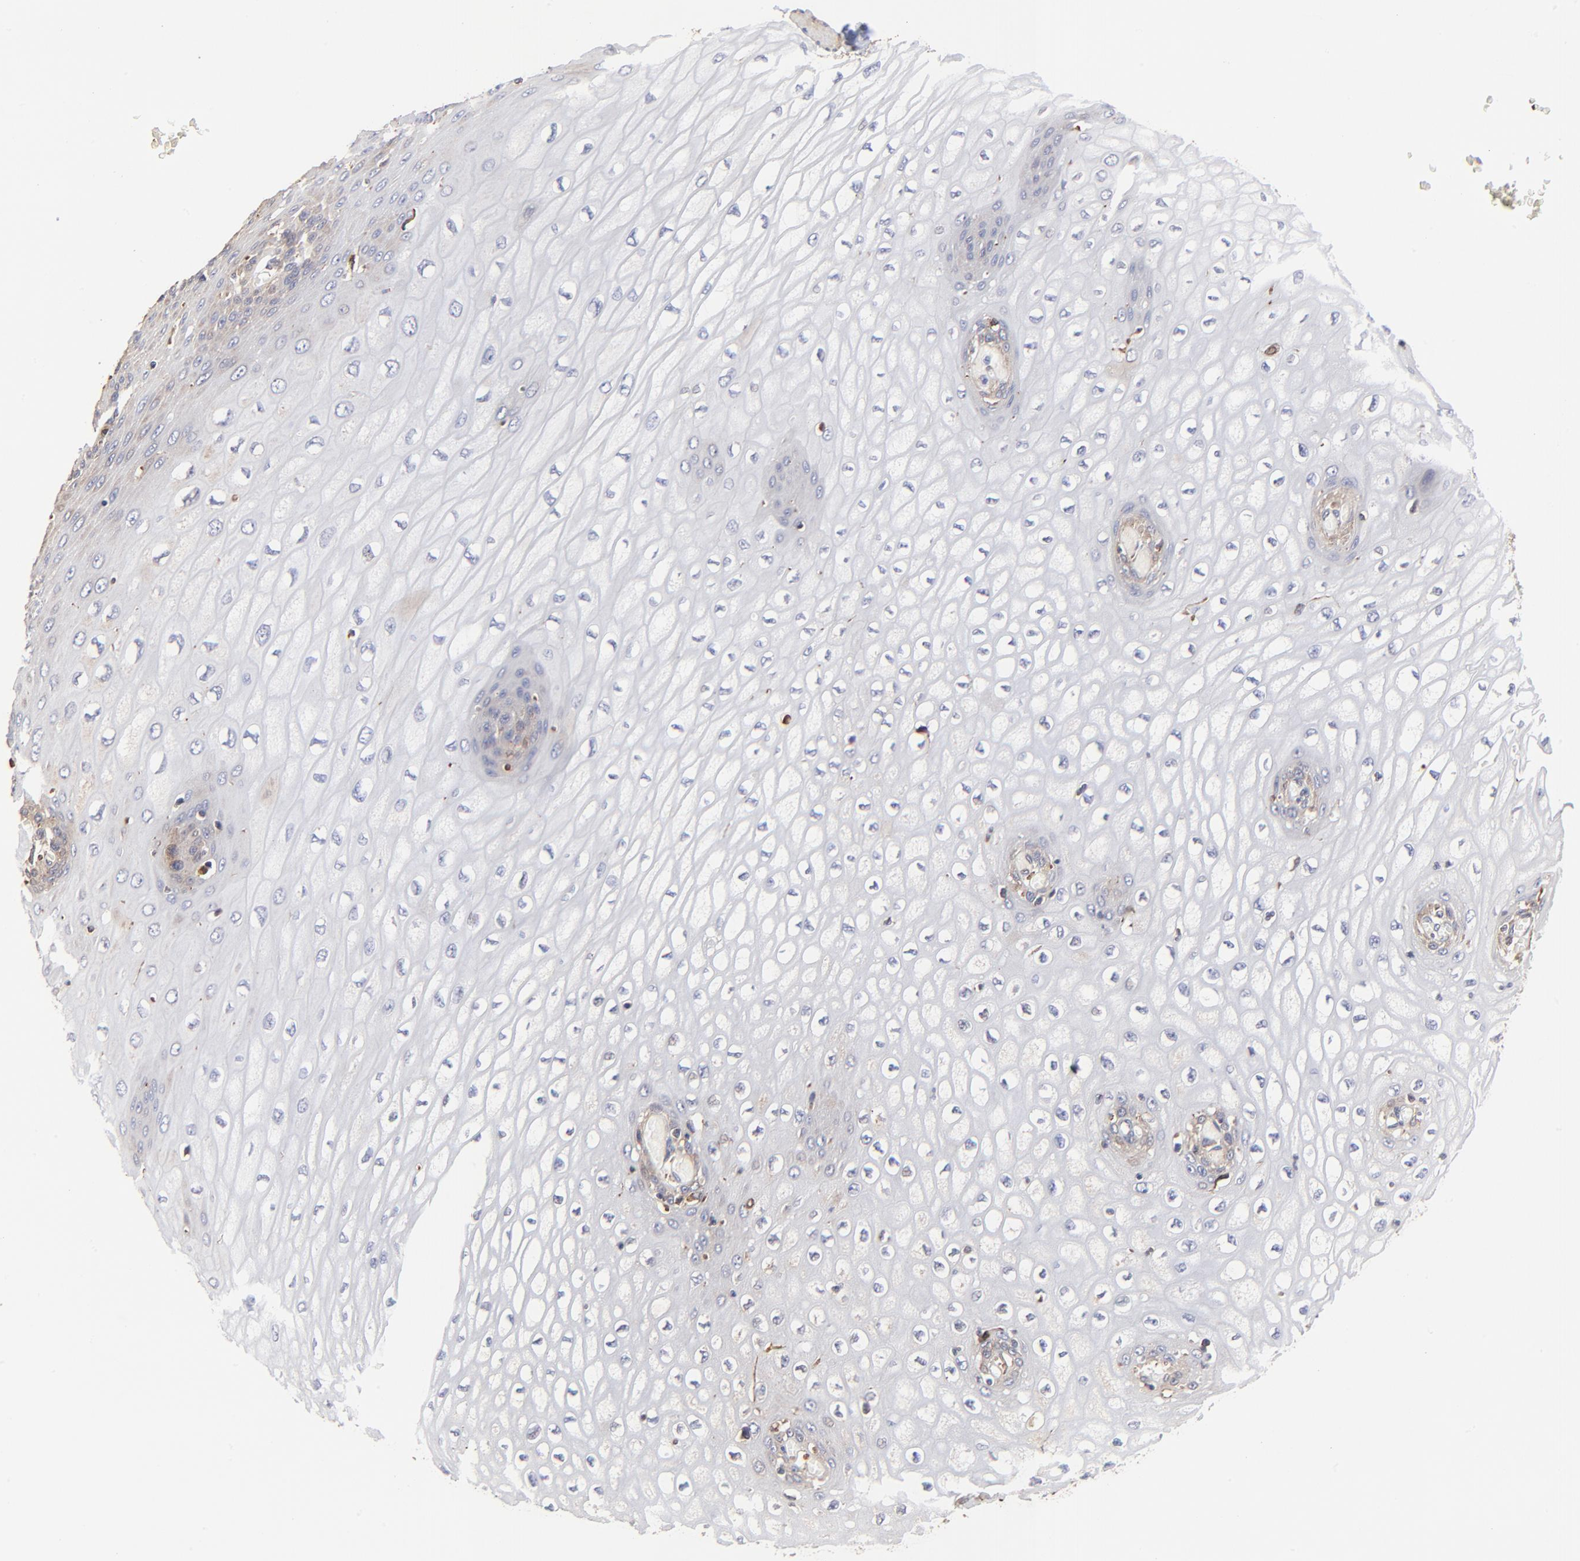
{"staining": {"intensity": "moderate", "quantity": "25%-75%", "location": "cytoplasmic/membranous"}, "tissue": "esophagus", "cell_type": "Squamous epithelial cells", "image_type": "normal", "snomed": [{"axis": "morphology", "description": "Normal tissue, NOS"}, {"axis": "topography", "description": "Esophagus"}], "caption": "Immunohistochemical staining of unremarkable human esophagus exhibits medium levels of moderate cytoplasmic/membranous staining in approximately 25%-75% of squamous epithelial cells.", "gene": "ELP2", "patient": {"sex": "male", "age": 65}}